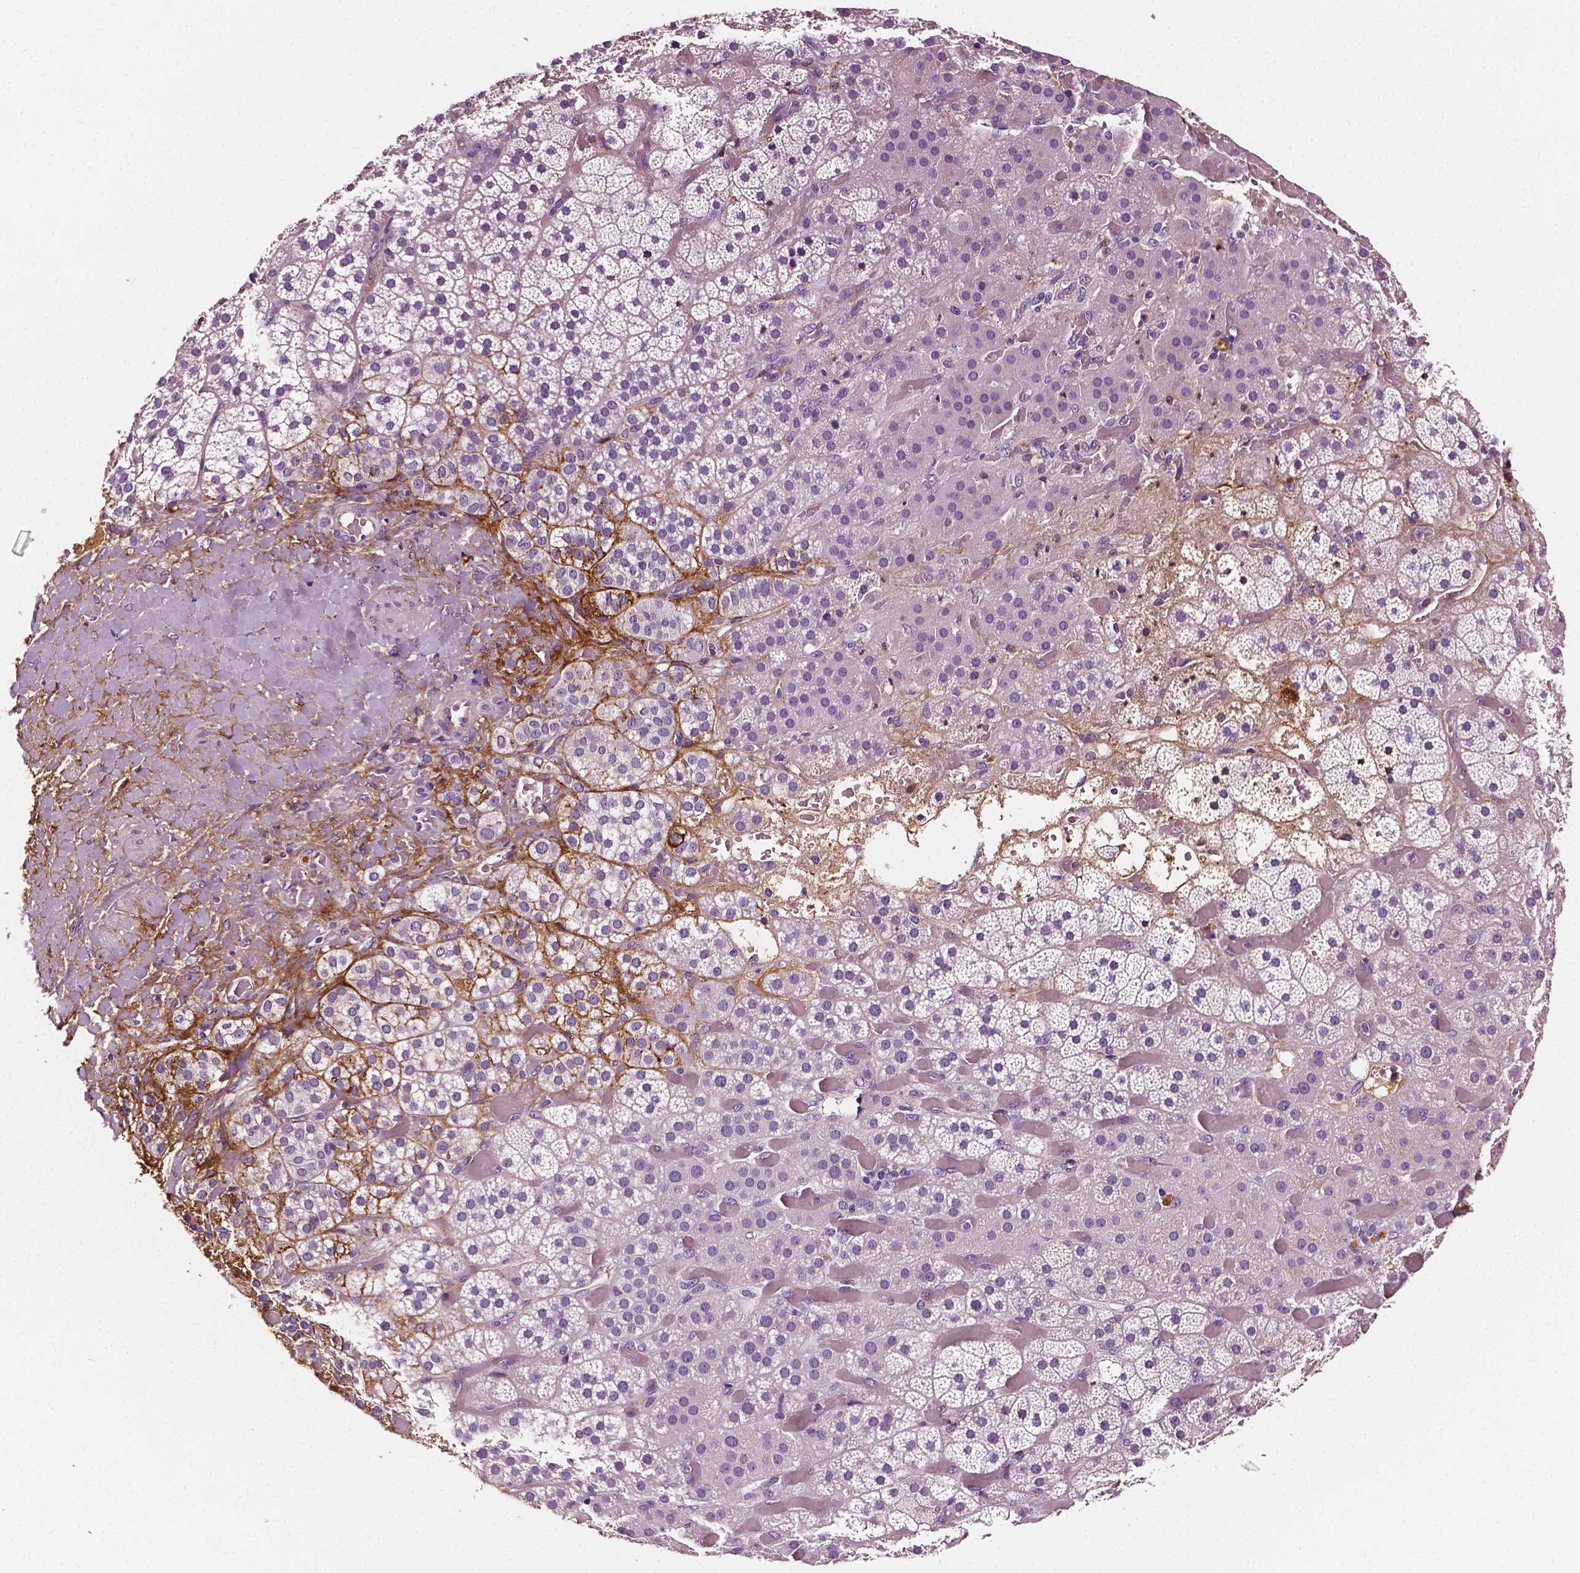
{"staining": {"intensity": "weak", "quantity": "<25%", "location": "cytoplasmic/membranous"}, "tissue": "adrenal gland", "cell_type": "Glandular cells", "image_type": "normal", "snomed": [{"axis": "morphology", "description": "Normal tissue, NOS"}, {"axis": "topography", "description": "Adrenal gland"}], "caption": "The photomicrograph exhibits no staining of glandular cells in normal adrenal gland.", "gene": "FBLN1", "patient": {"sex": "male", "age": 57}}